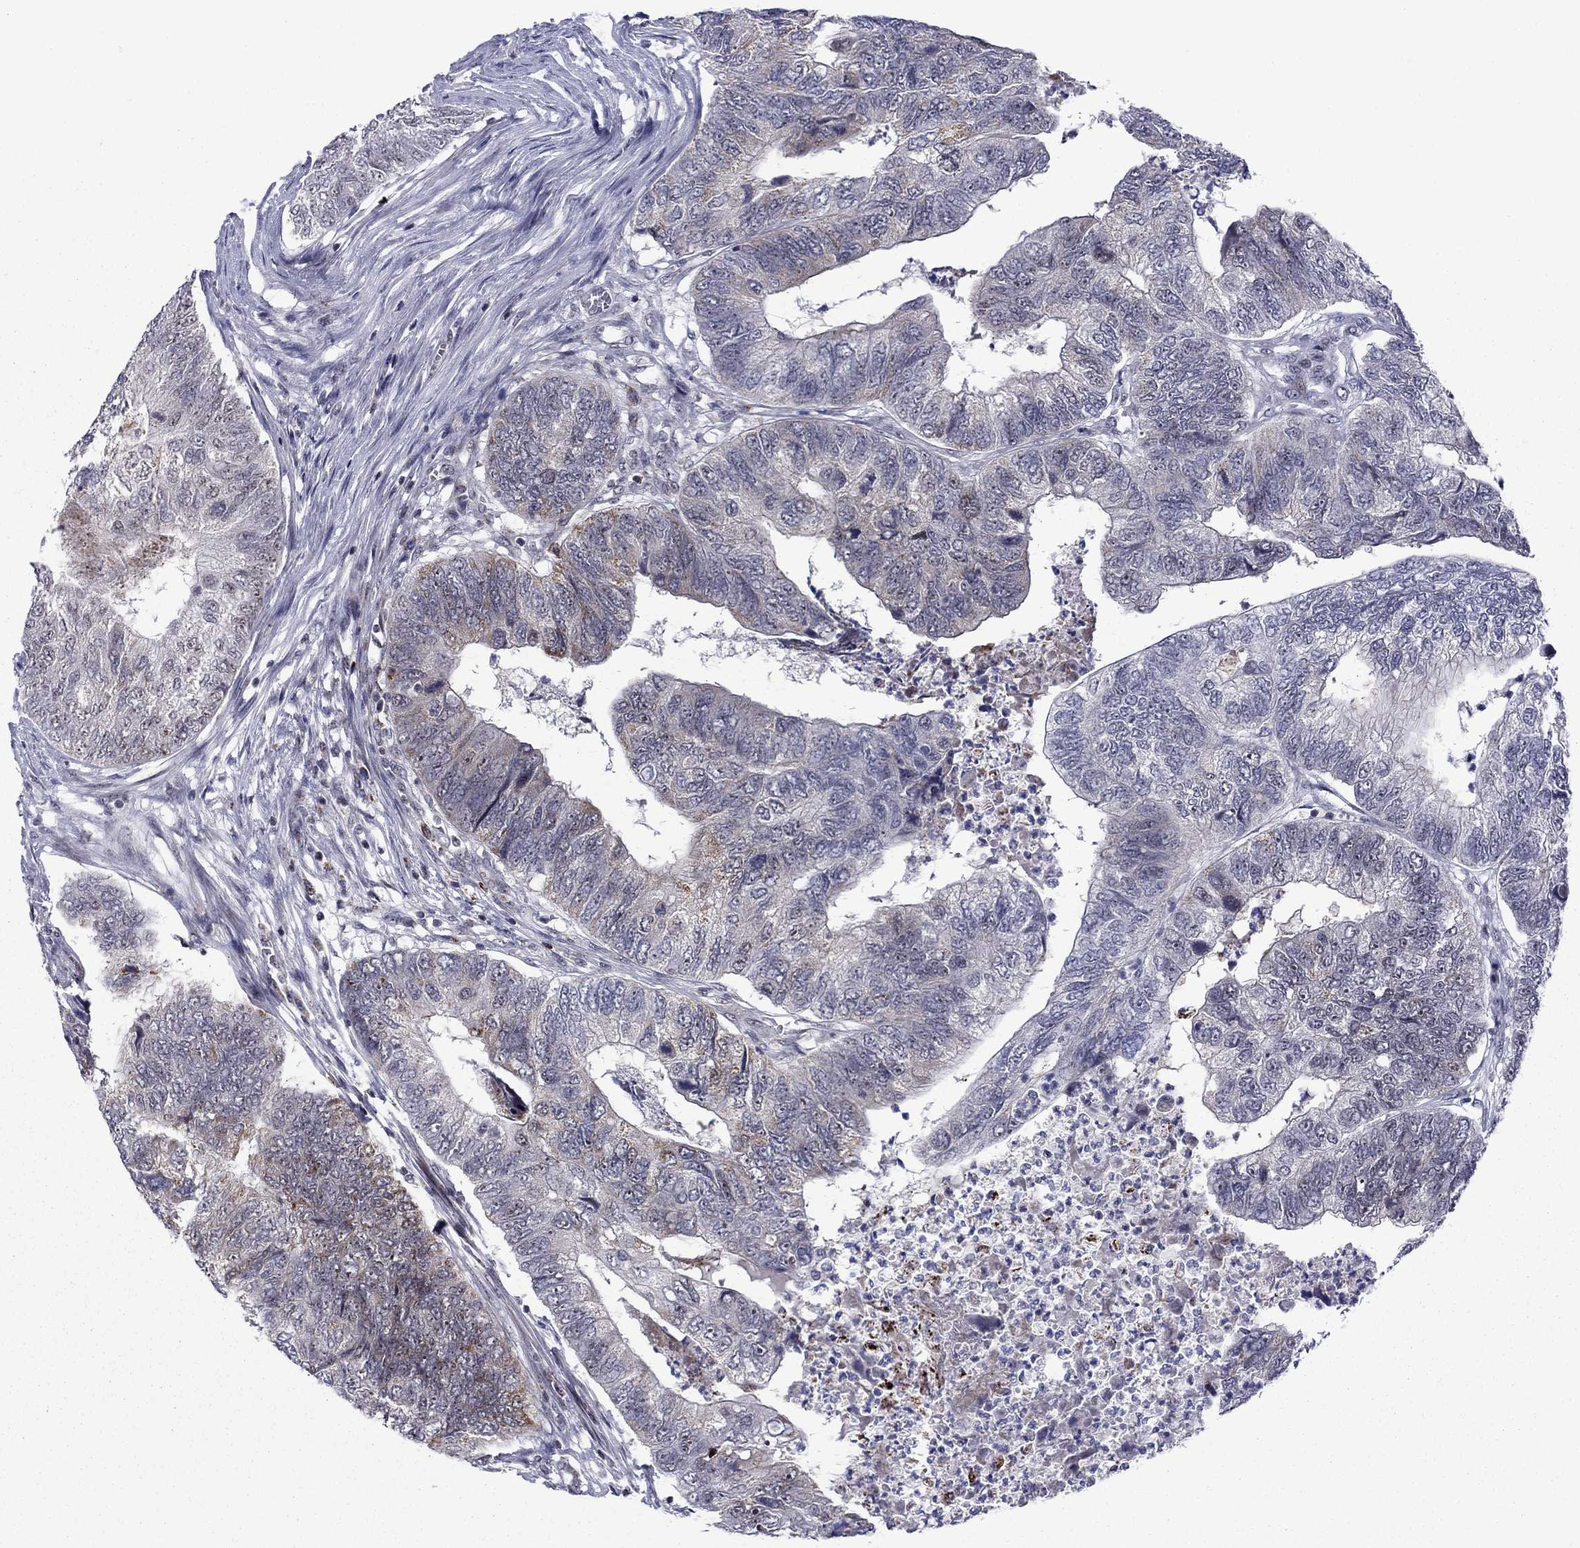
{"staining": {"intensity": "negative", "quantity": "none", "location": "none"}, "tissue": "colorectal cancer", "cell_type": "Tumor cells", "image_type": "cancer", "snomed": [{"axis": "morphology", "description": "Adenocarcinoma, NOS"}, {"axis": "topography", "description": "Colon"}], "caption": "Immunohistochemical staining of human colorectal cancer displays no significant expression in tumor cells.", "gene": "SURF2", "patient": {"sex": "female", "age": 67}}